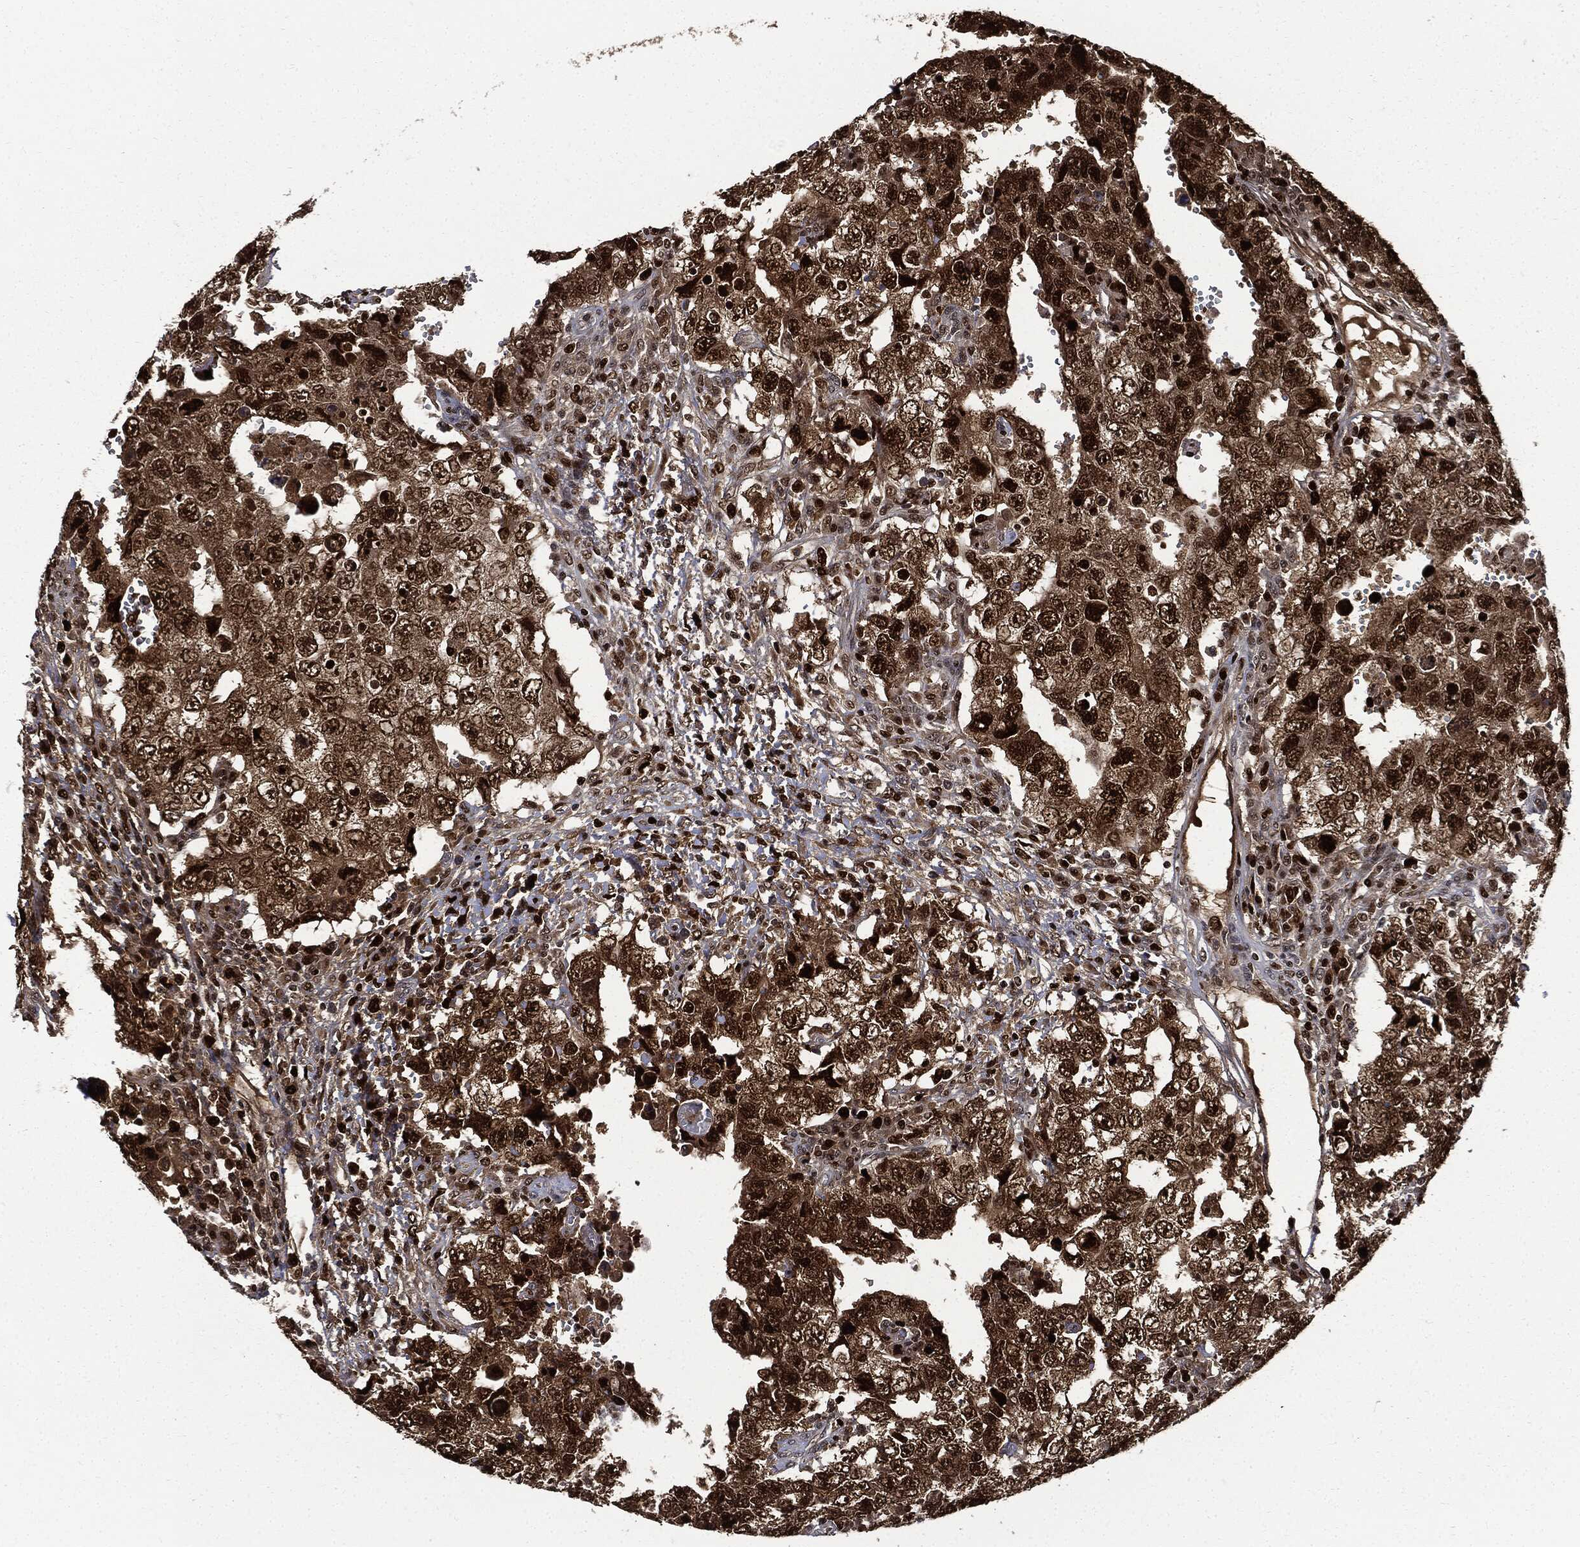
{"staining": {"intensity": "moderate", "quantity": ">75%", "location": "cytoplasmic/membranous,nuclear"}, "tissue": "testis cancer", "cell_type": "Tumor cells", "image_type": "cancer", "snomed": [{"axis": "morphology", "description": "Carcinoma, Embryonal, NOS"}, {"axis": "topography", "description": "Testis"}], "caption": "This photomicrograph exhibits immunohistochemistry (IHC) staining of testis cancer, with medium moderate cytoplasmic/membranous and nuclear positivity in about >75% of tumor cells.", "gene": "PCNA", "patient": {"sex": "male", "age": 26}}